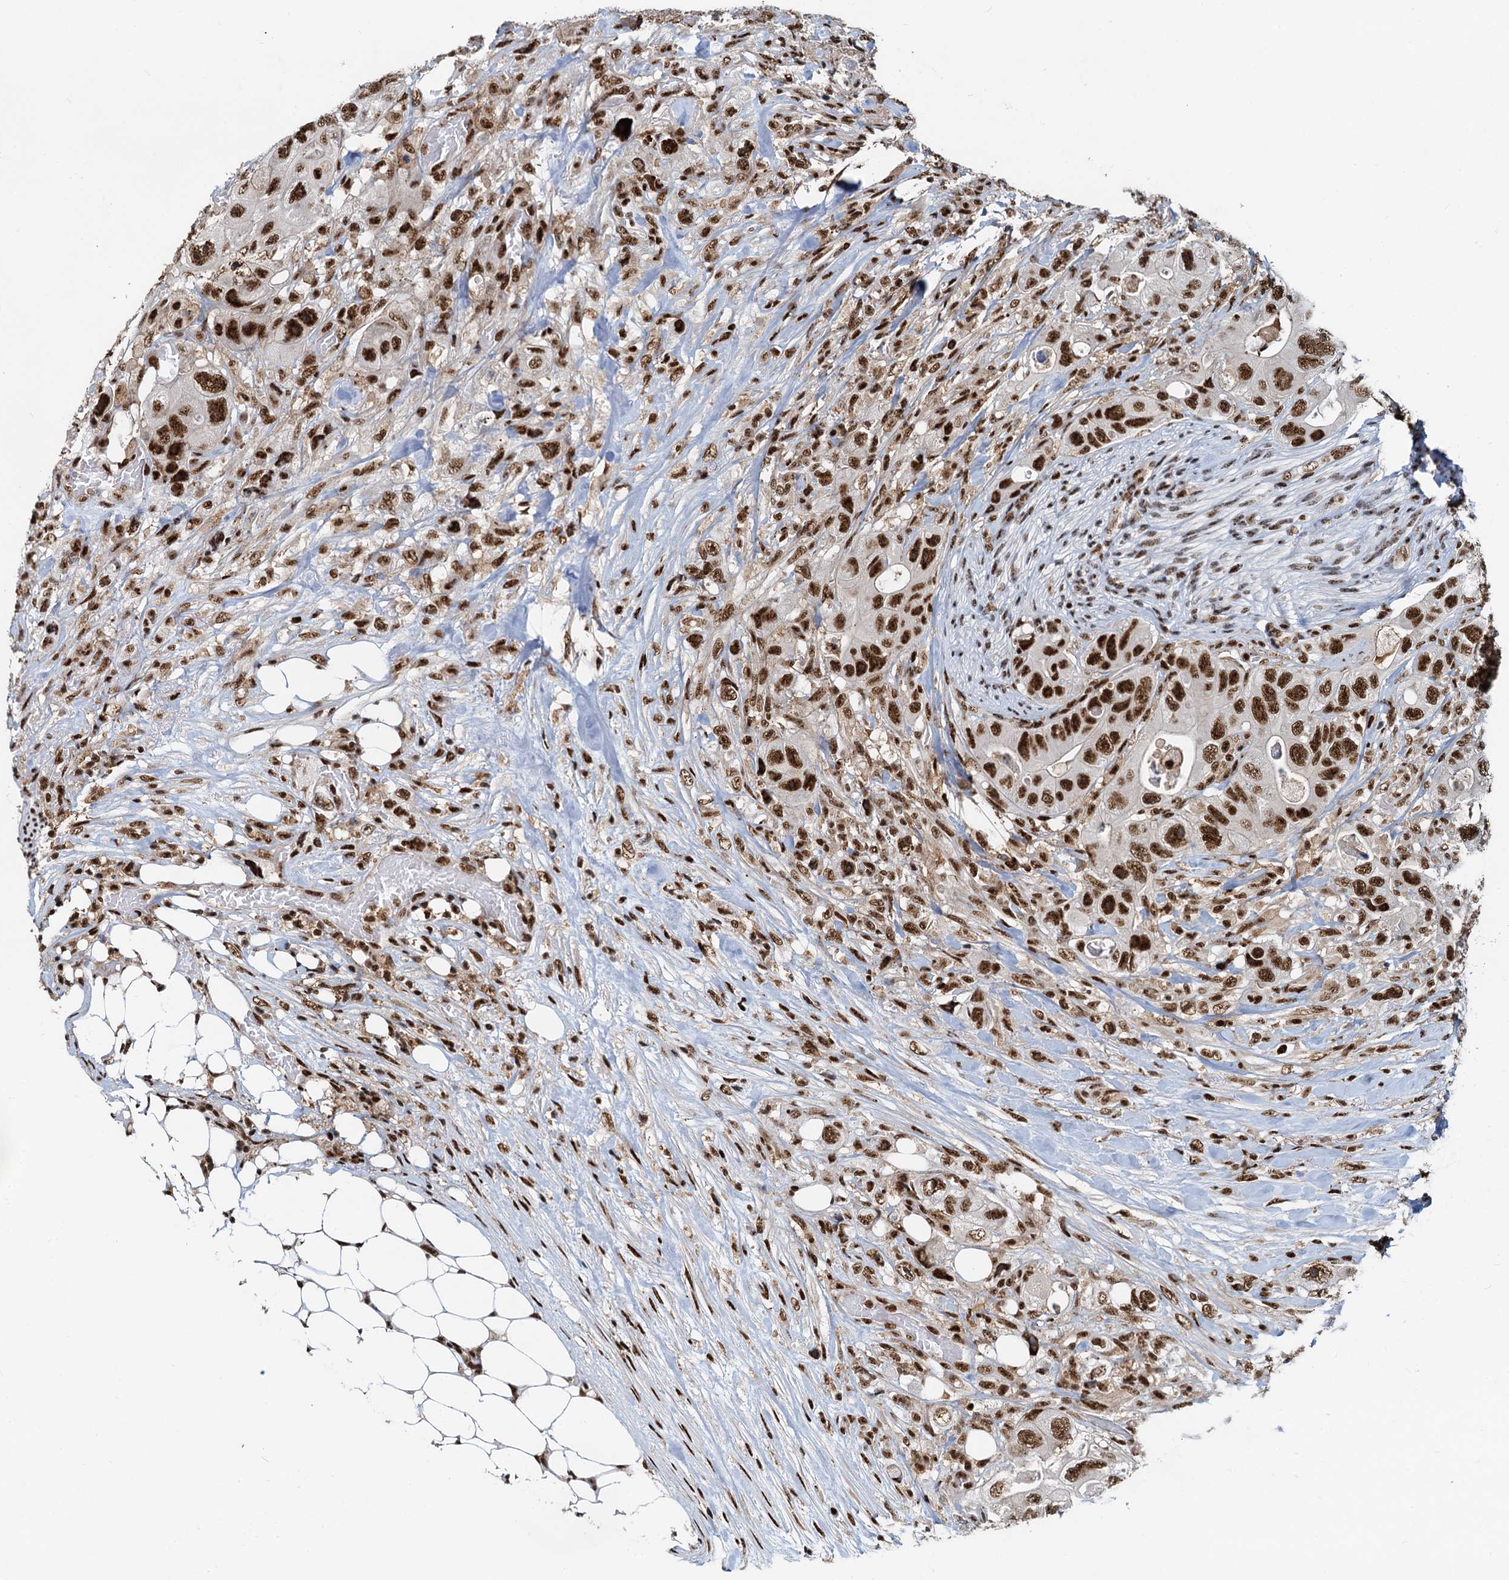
{"staining": {"intensity": "strong", "quantity": ">75%", "location": "nuclear"}, "tissue": "colorectal cancer", "cell_type": "Tumor cells", "image_type": "cancer", "snomed": [{"axis": "morphology", "description": "Adenocarcinoma, NOS"}, {"axis": "topography", "description": "Colon"}], "caption": "Strong nuclear expression is seen in about >75% of tumor cells in colorectal cancer (adenocarcinoma).", "gene": "RBM26", "patient": {"sex": "female", "age": 46}}